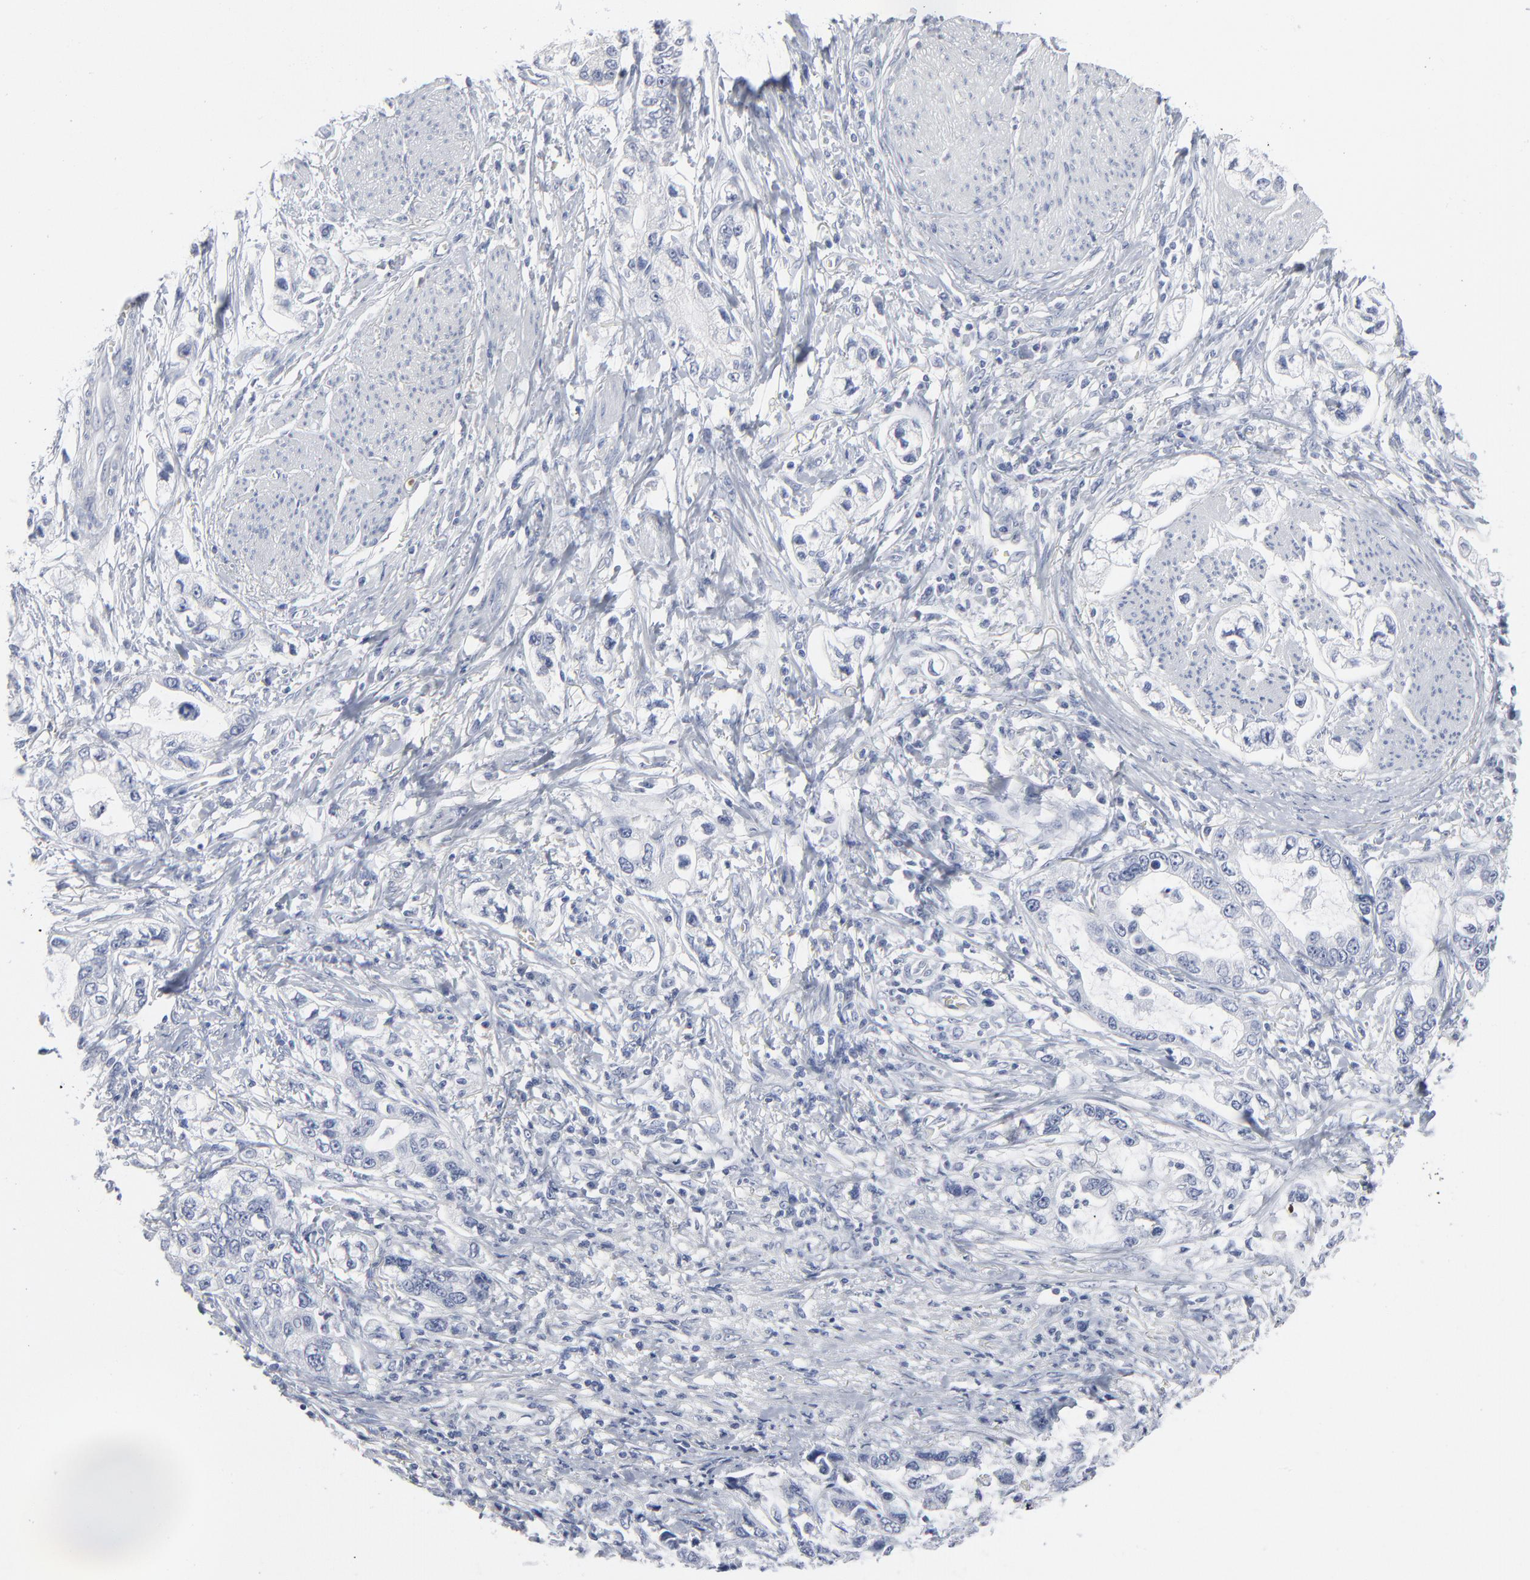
{"staining": {"intensity": "negative", "quantity": "none", "location": "none"}, "tissue": "stomach cancer", "cell_type": "Tumor cells", "image_type": "cancer", "snomed": [{"axis": "morphology", "description": "Adenocarcinoma, NOS"}, {"axis": "topography", "description": "Stomach, lower"}], "caption": "There is no significant positivity in tumor cells of adenocarcinoma (stomach). (DAB IHC with hematoxylin counter stain).", "gene": "PAGE1", "patient": {"sex": "female", "age": 93}}